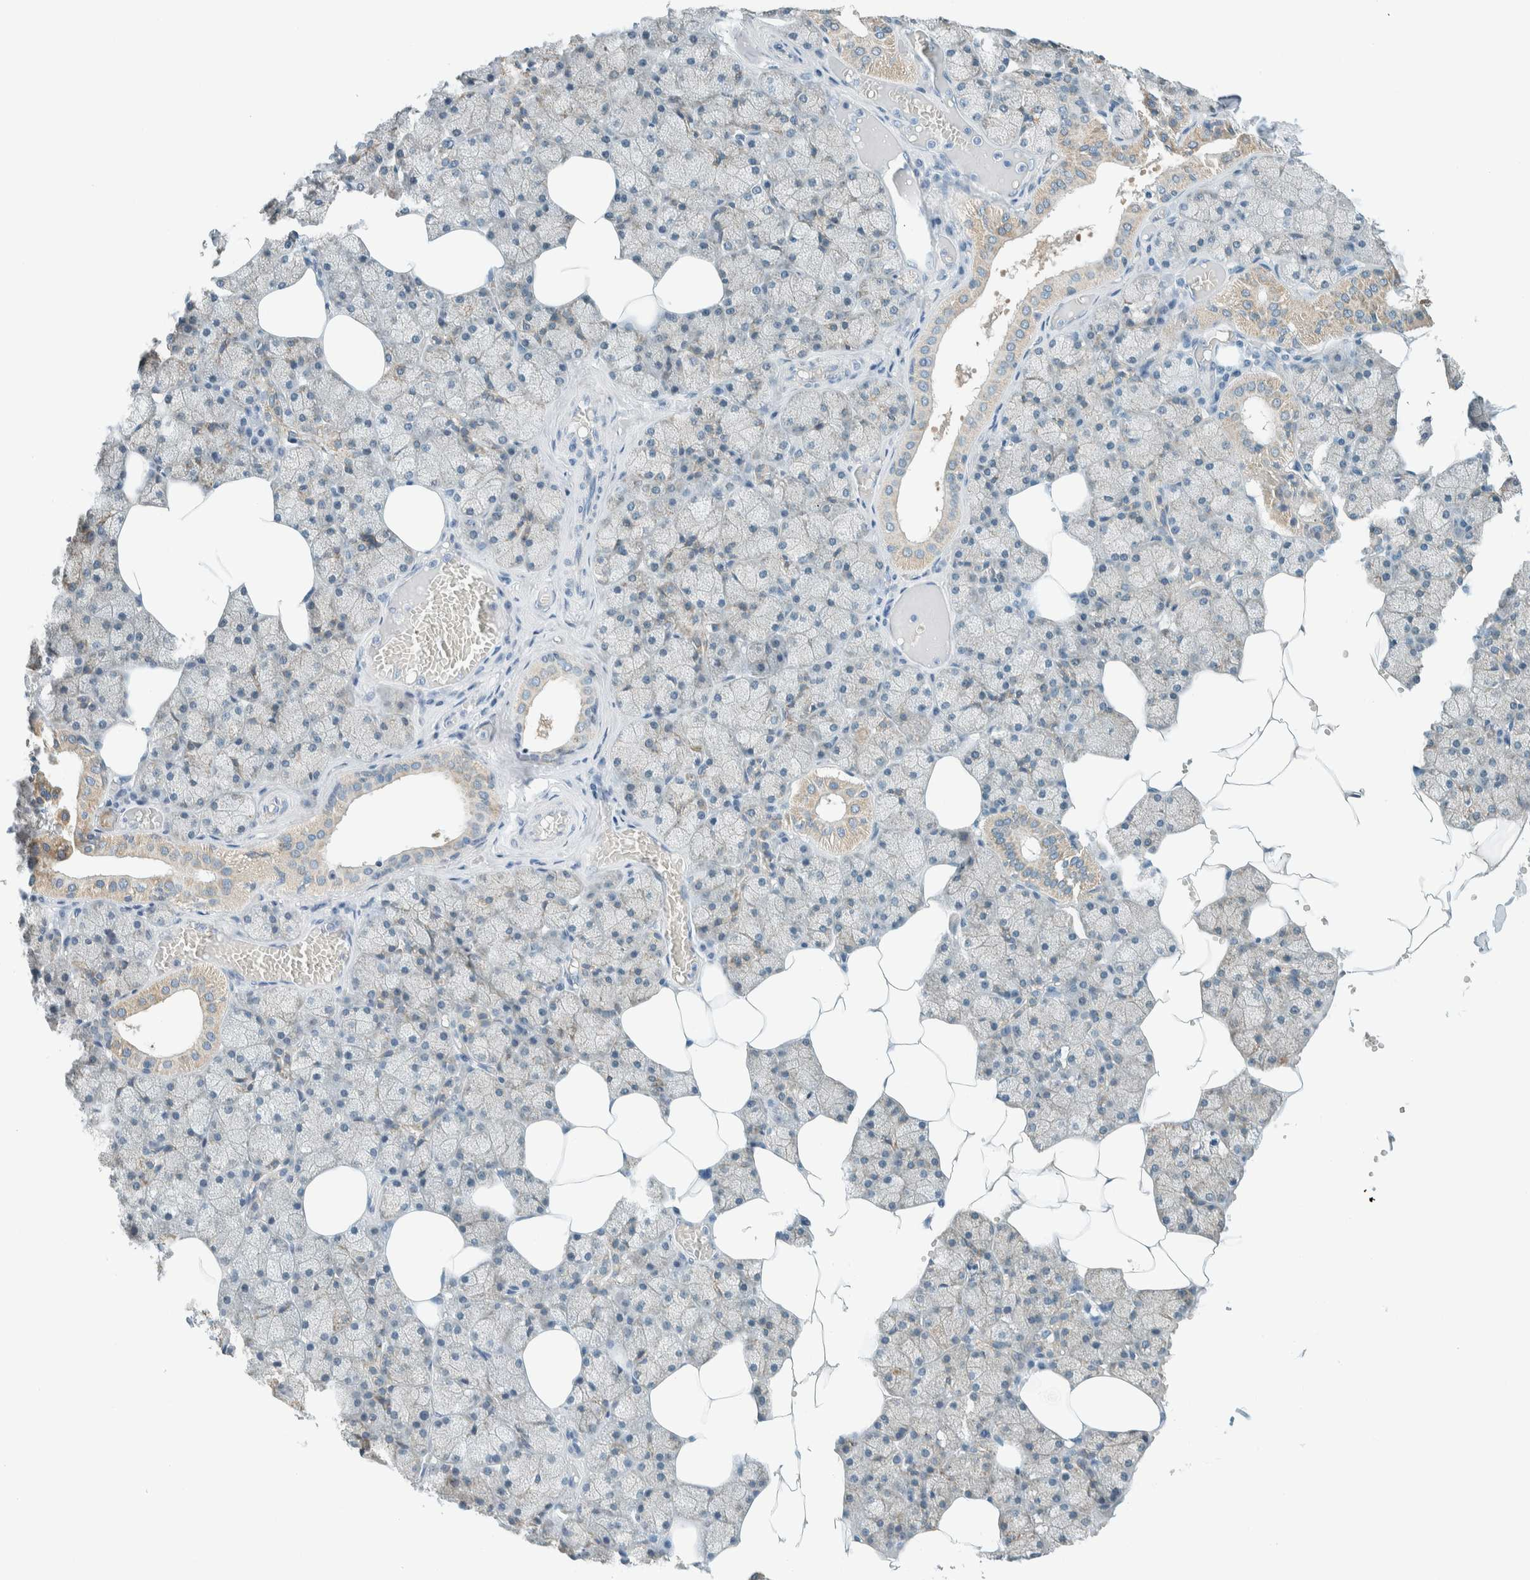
{"staining": {"intensity": "weak", "quantity": "<25%", "location": "cytoplasmic/membranous"}, "tissue": "salivary gland", "cell_type": "Glandular cells", "image_type": "normal", "snomed": [{"axis": "morphology", "description": "Normal tissue, NOS"}, {"axis": "topography", "description": "Salivary gland"}], "caption": "Glandular cells are negative for brown protein staining in normal salivary gland. (Immunohistochemistry, brightfield microscopy, high magnification).", "gene": "ALDH7A1", "patient": {"sex": "male", "age": 62}}